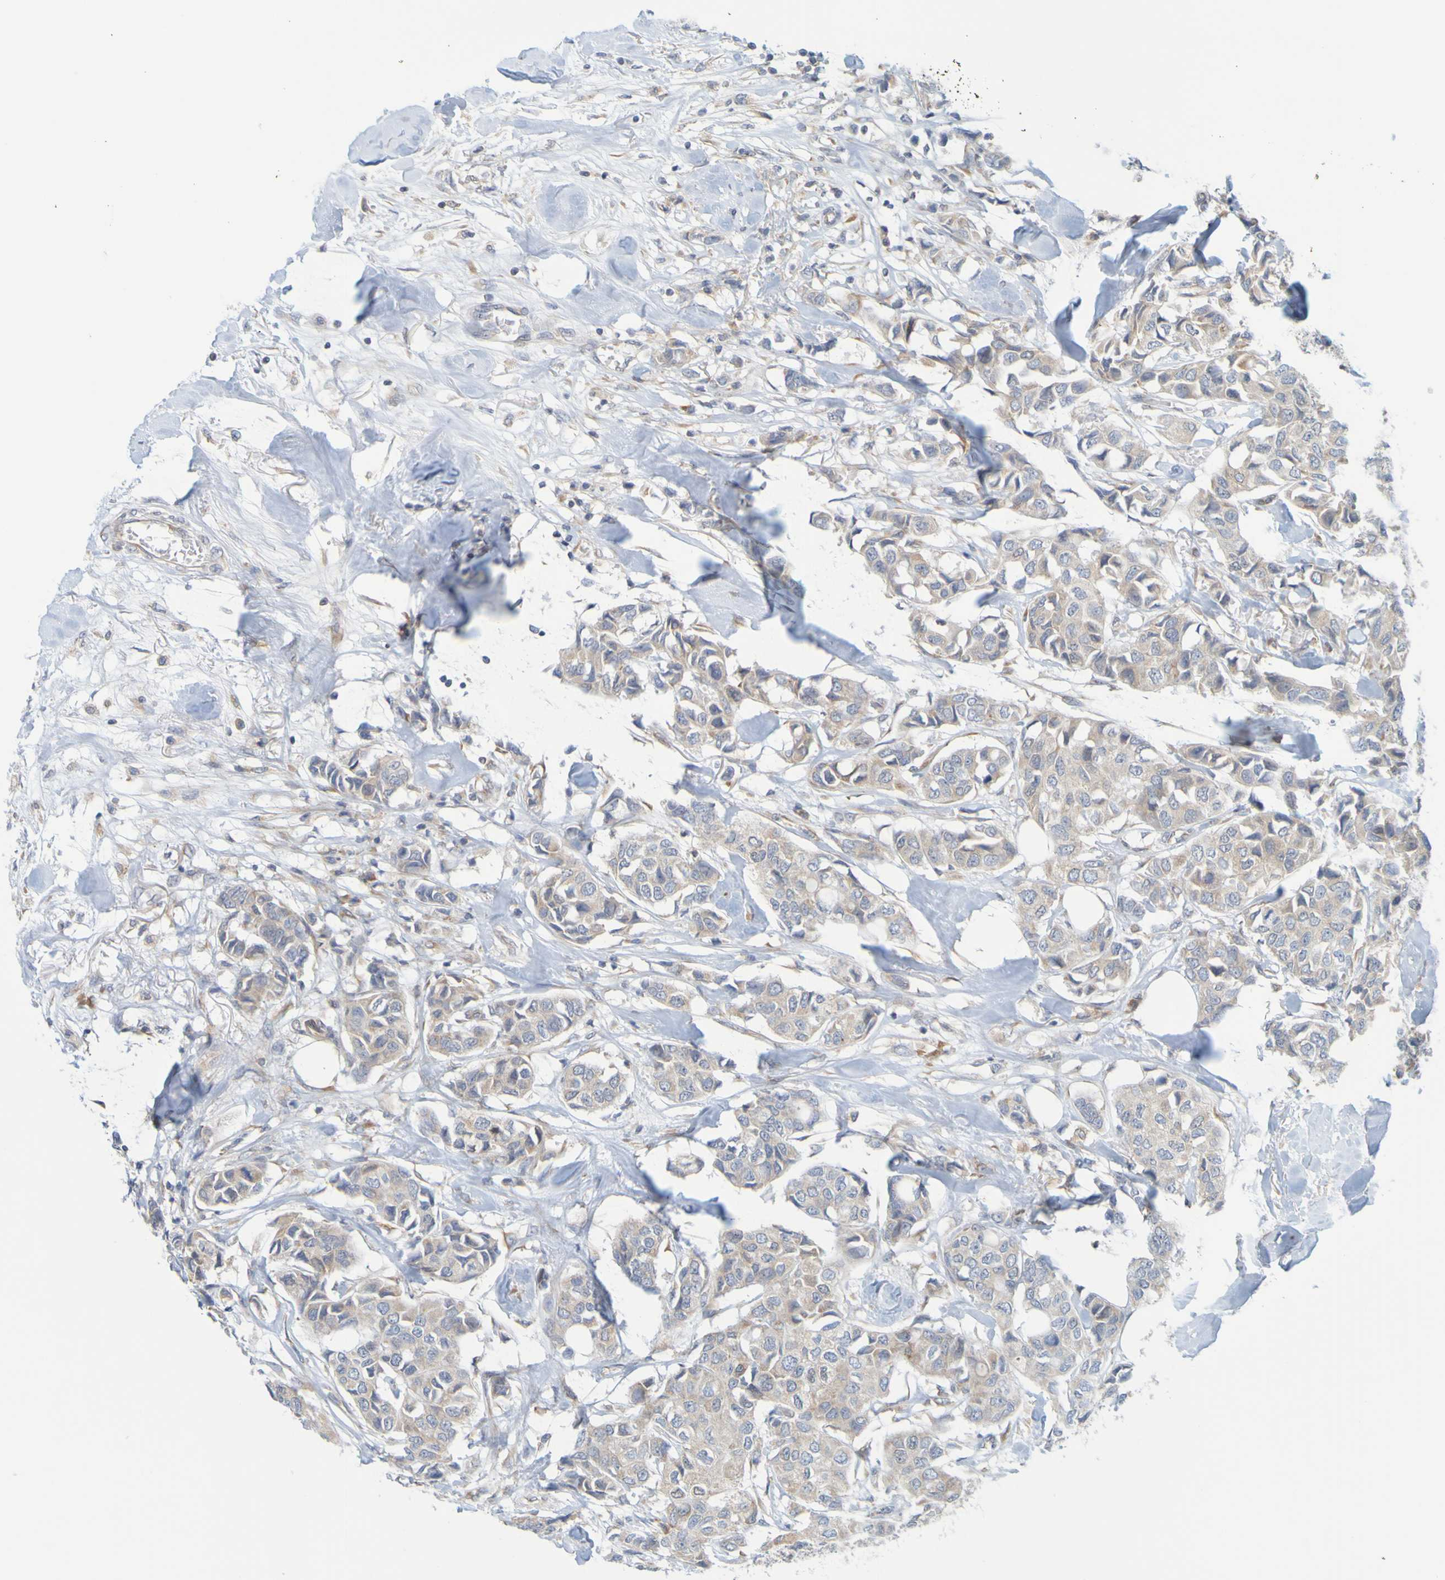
{"staining": {"intensity": "weak", "quantity": ">75%", "location": "cytoplasmic/membranous"}, "tissue": "breast cancer", "cell_type": "Tumor cells", "image_type": "cancer", "snomed": [{"axis": "morphology", "description": "Duct carcinoma"}, {"axis": "topography", "description": "Breast"}], "caption": "Breast cancer was stained to show a protein in brown. There is low levels of weak cytoplasmic/membranous positivity in approximately >75% of tumor cells.", "gene": "MOGS", "patient": {"sex": "female", "age": 80}}